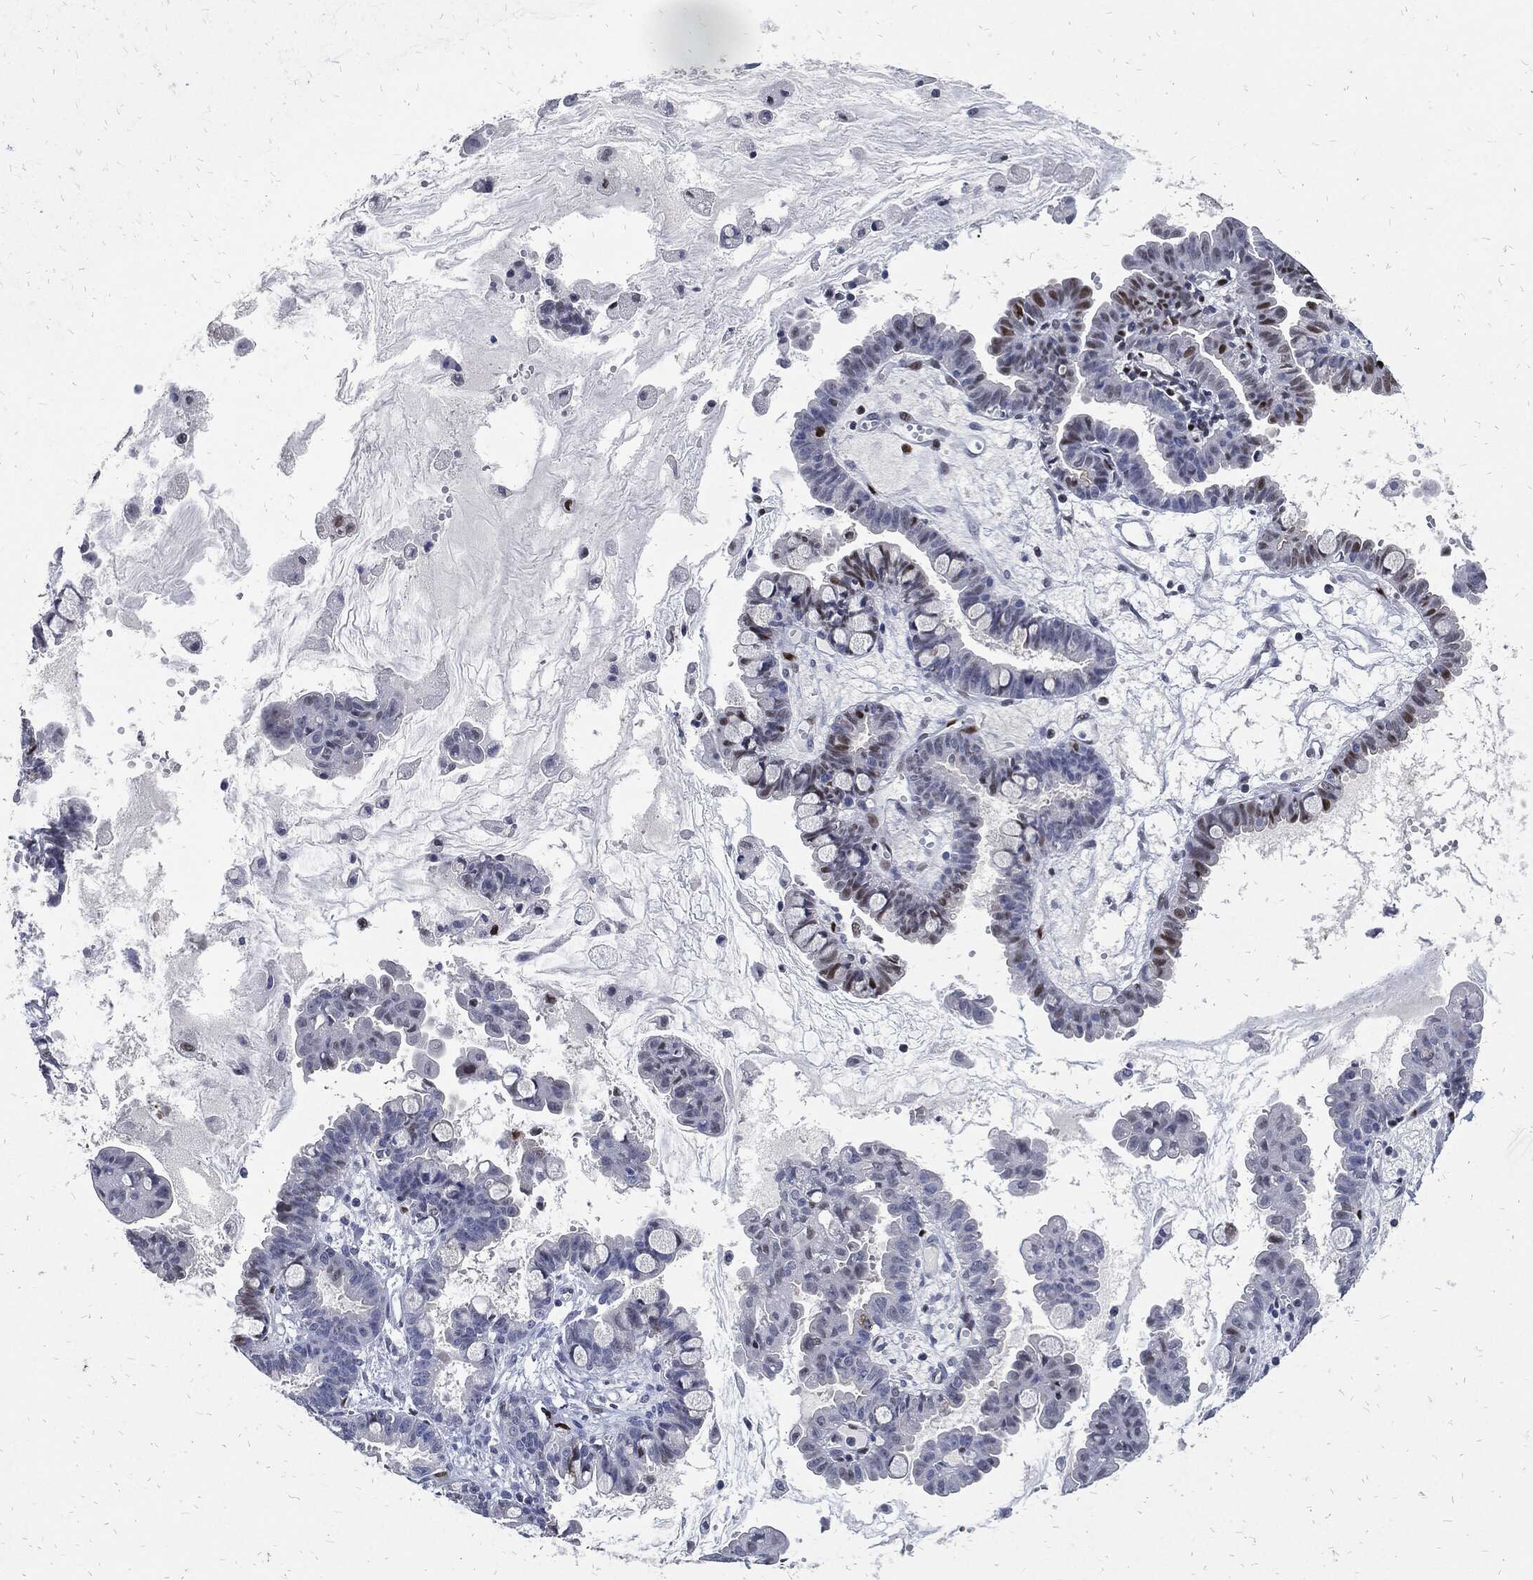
{"staining": {"intensity": "moderate", "quantity": "<25%", "location": "nuclear"}, "tissue": "ovarian cancer", "cell_type": "Tumor cells", "image_type": "cancer", "snomed": [{"axis": "morphology", "description": "Cystadenocarcinoma, mucinous, NOS"}, {"axis": "topography", "description": "Ovary"}], "caption": "A low amount of moderate nuclear expression is appreciated in approximately <25% of tumor cells in ovarian cancer (mucinous cystadenocarcinoma) tissue.", "gene": "JUN", "patient": {"sex": "female", "age": 63}}